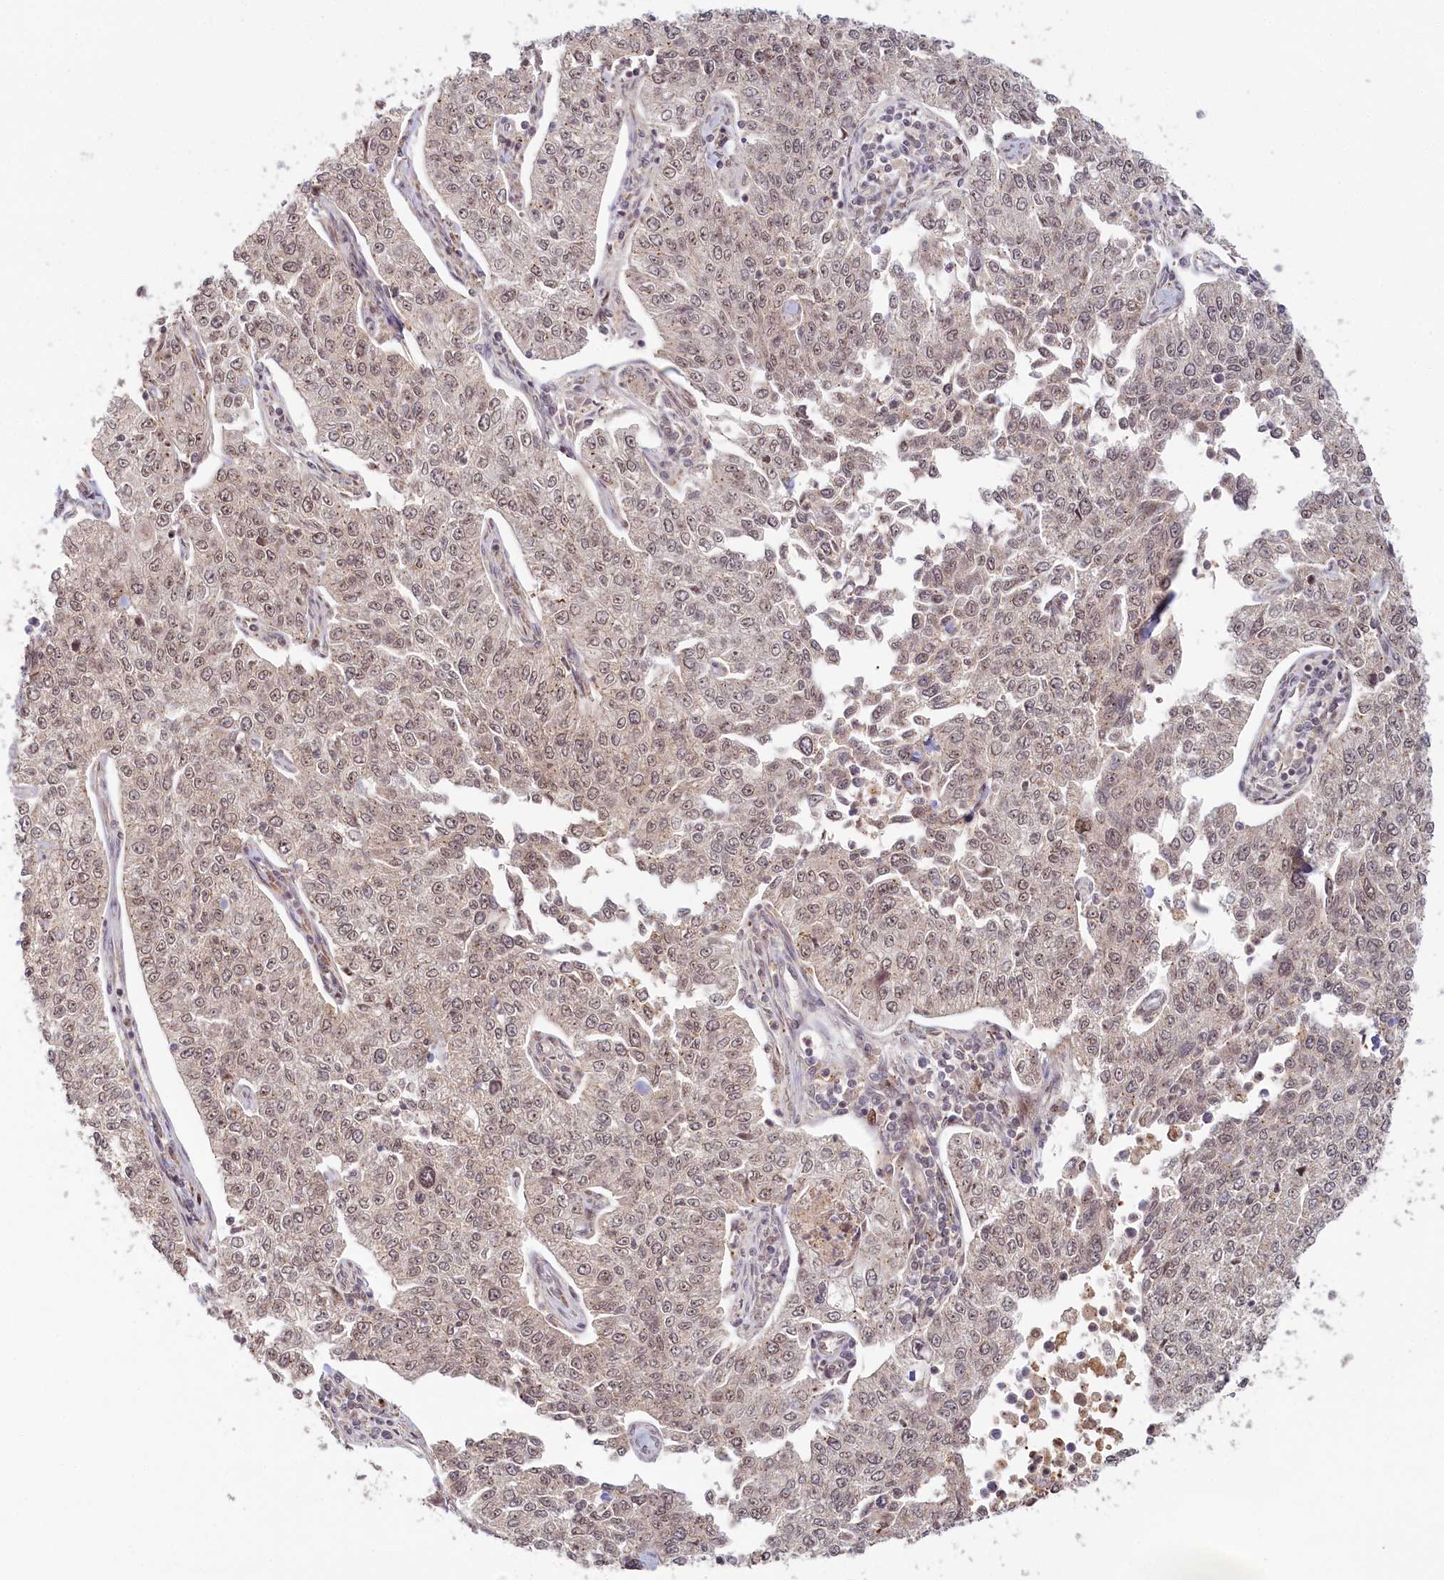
{"staining": {"intensity": "weak", "quantity": ">75%", "location": "nuclear"}, "tissue": "cervical cancer", "cell_type": "Tumor cells", "image_type": "cancer", "snomed": [{"axis": "morphology", "description": "Squamous cell carcinoma, NOS"}, {"axis": "topography", "description": "Cervix"}], "caption": "Cervical squamous cell carcinoma tissue demonstrates weak nuclear staining in about >75% of tumor cells Immunohistochemistry stains the protein of interest in brown and the nuclei are stained blue.", "gene": "WAPL", "patient": {"sex": "female", "age": 35}}